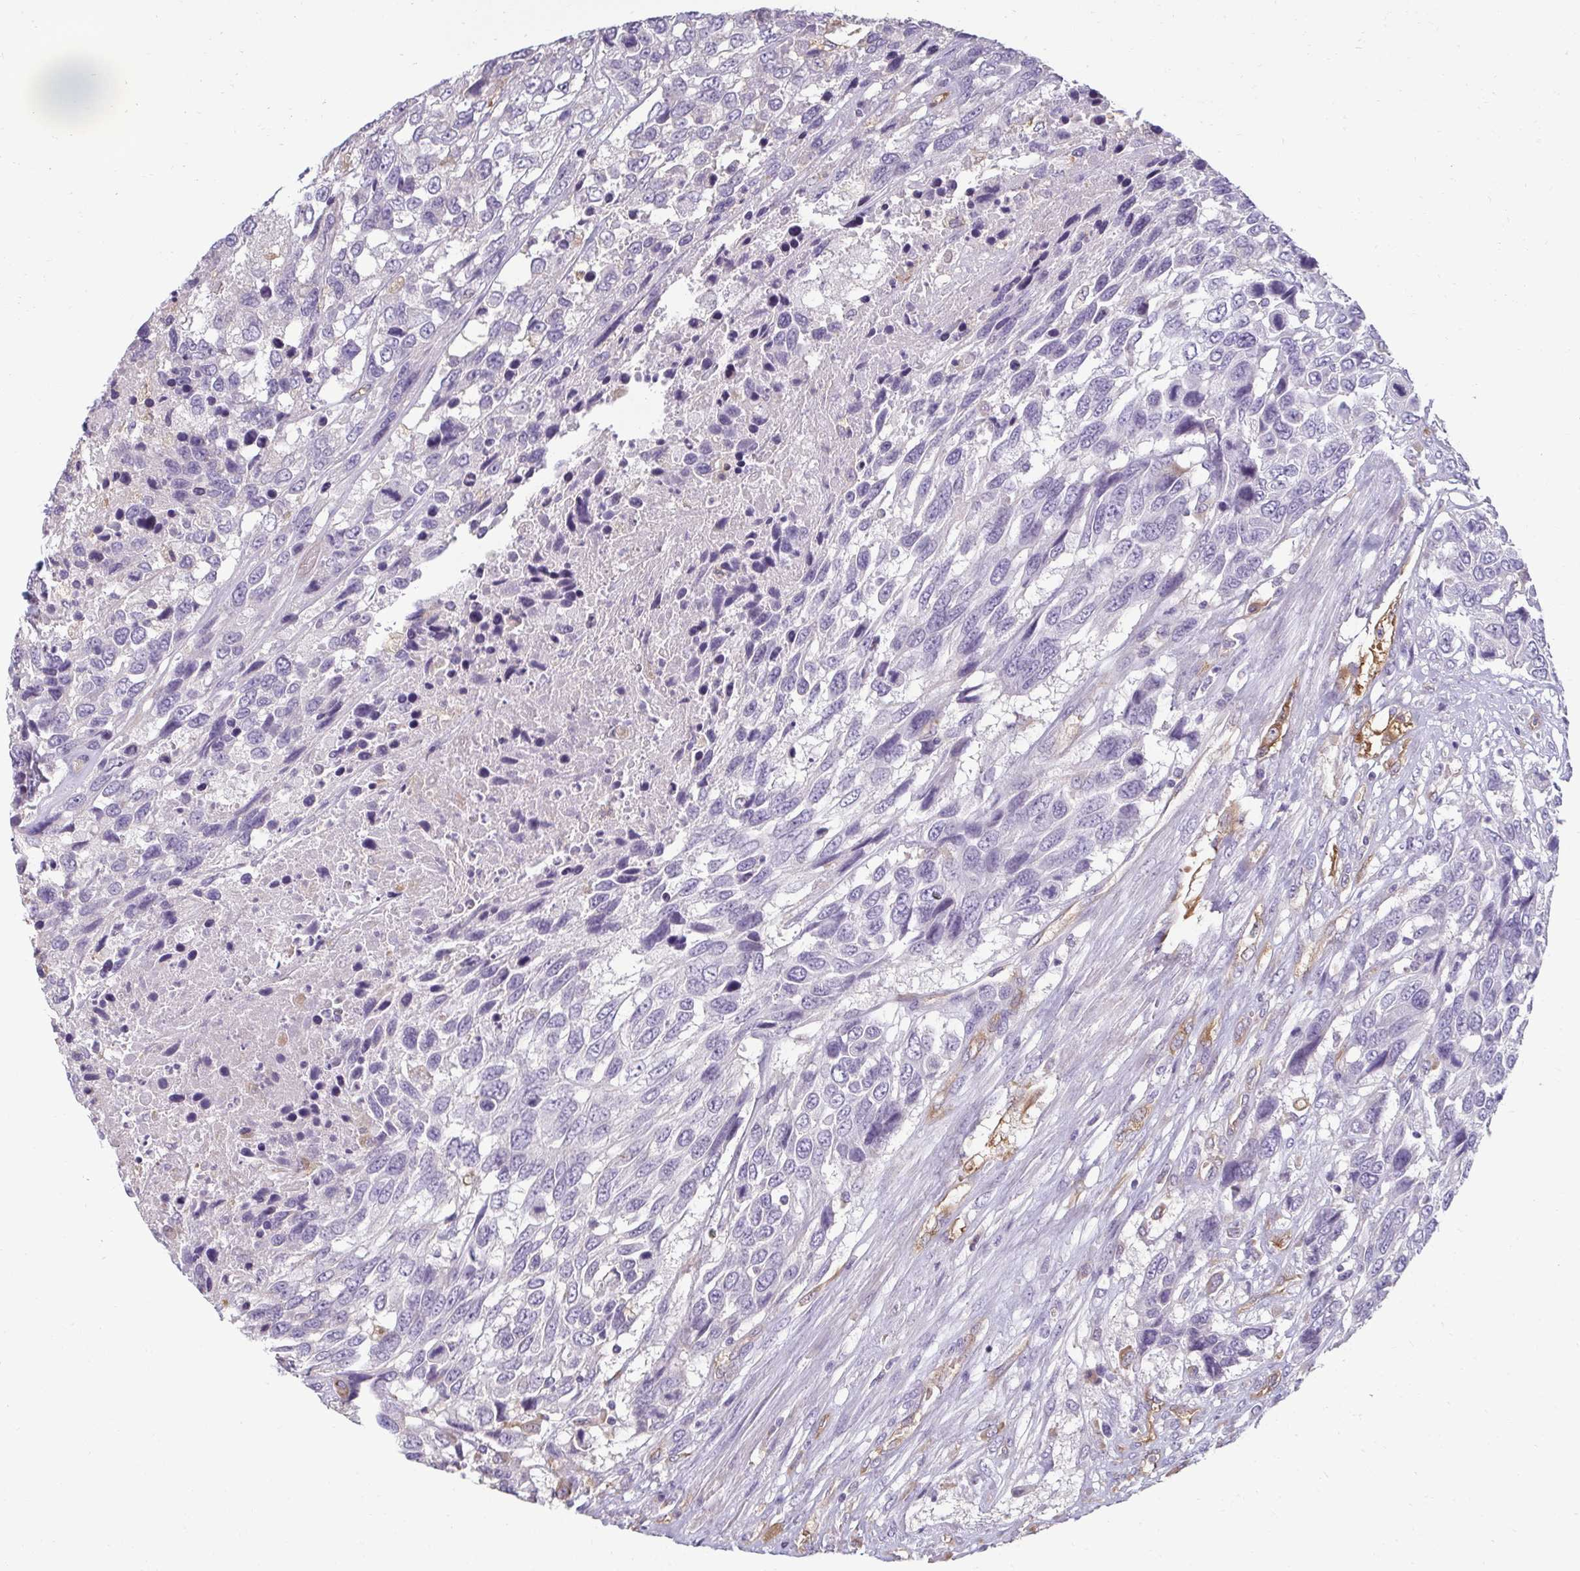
{"staining": {"intensity": "negative", "quantity": "none", "location": "none"}, "tissue": "urothelial cancer", "cell_type": "Tumor cells", "image_type": "cancer", "snomed": [{"axis": "morphology", "description": "Urothelial carcinoma, High grade"}, {"axis": "topography", "description": "Urinary bladder"}], "caption": "Tumor cells are negative for protein expression in human urothelial carcinoma (high-grade). (Immunohistochemistry (ihc), brightfield microscopy, high magnification).", "gene": "PDE2A", "patient": {"sex": "female", "age": 70}}